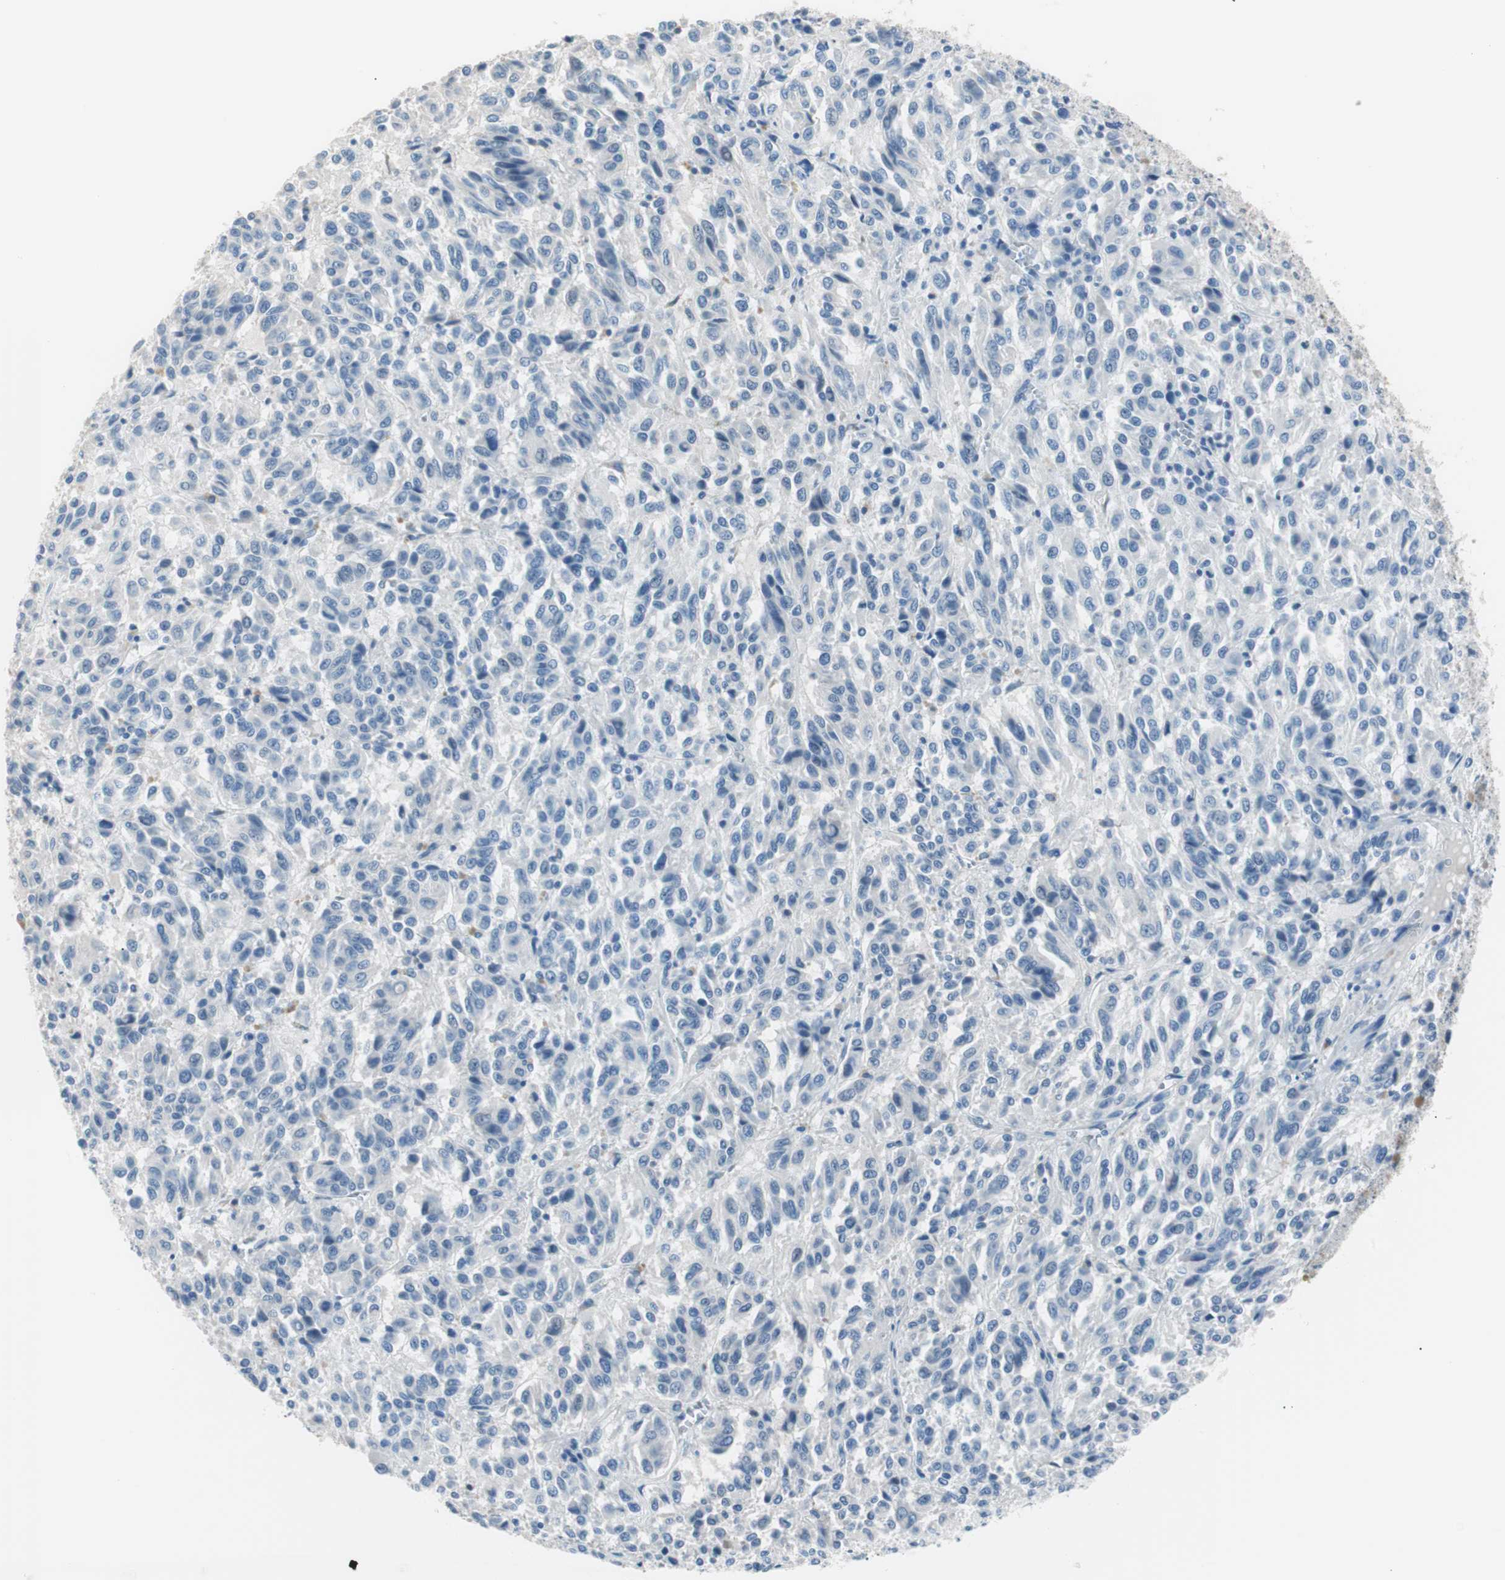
{"staining": {"intensity": "negative", "quantity": "none", "location": "none"}, "tissue": "melanoma", "cell_type": "Tumor cells", "image_type": "cancer", "snomed": [{"axis": "morphology", "description": "Malignant melanoma, Metastatic site"}, {"axis": "topography", "description": "Lung"}], "caption": "Immunohistochemical staining of melanoma reveals no significant positivity in tumor cells.", "gene": "VIL1", "patient": {"sex": "male", "age": 64}}